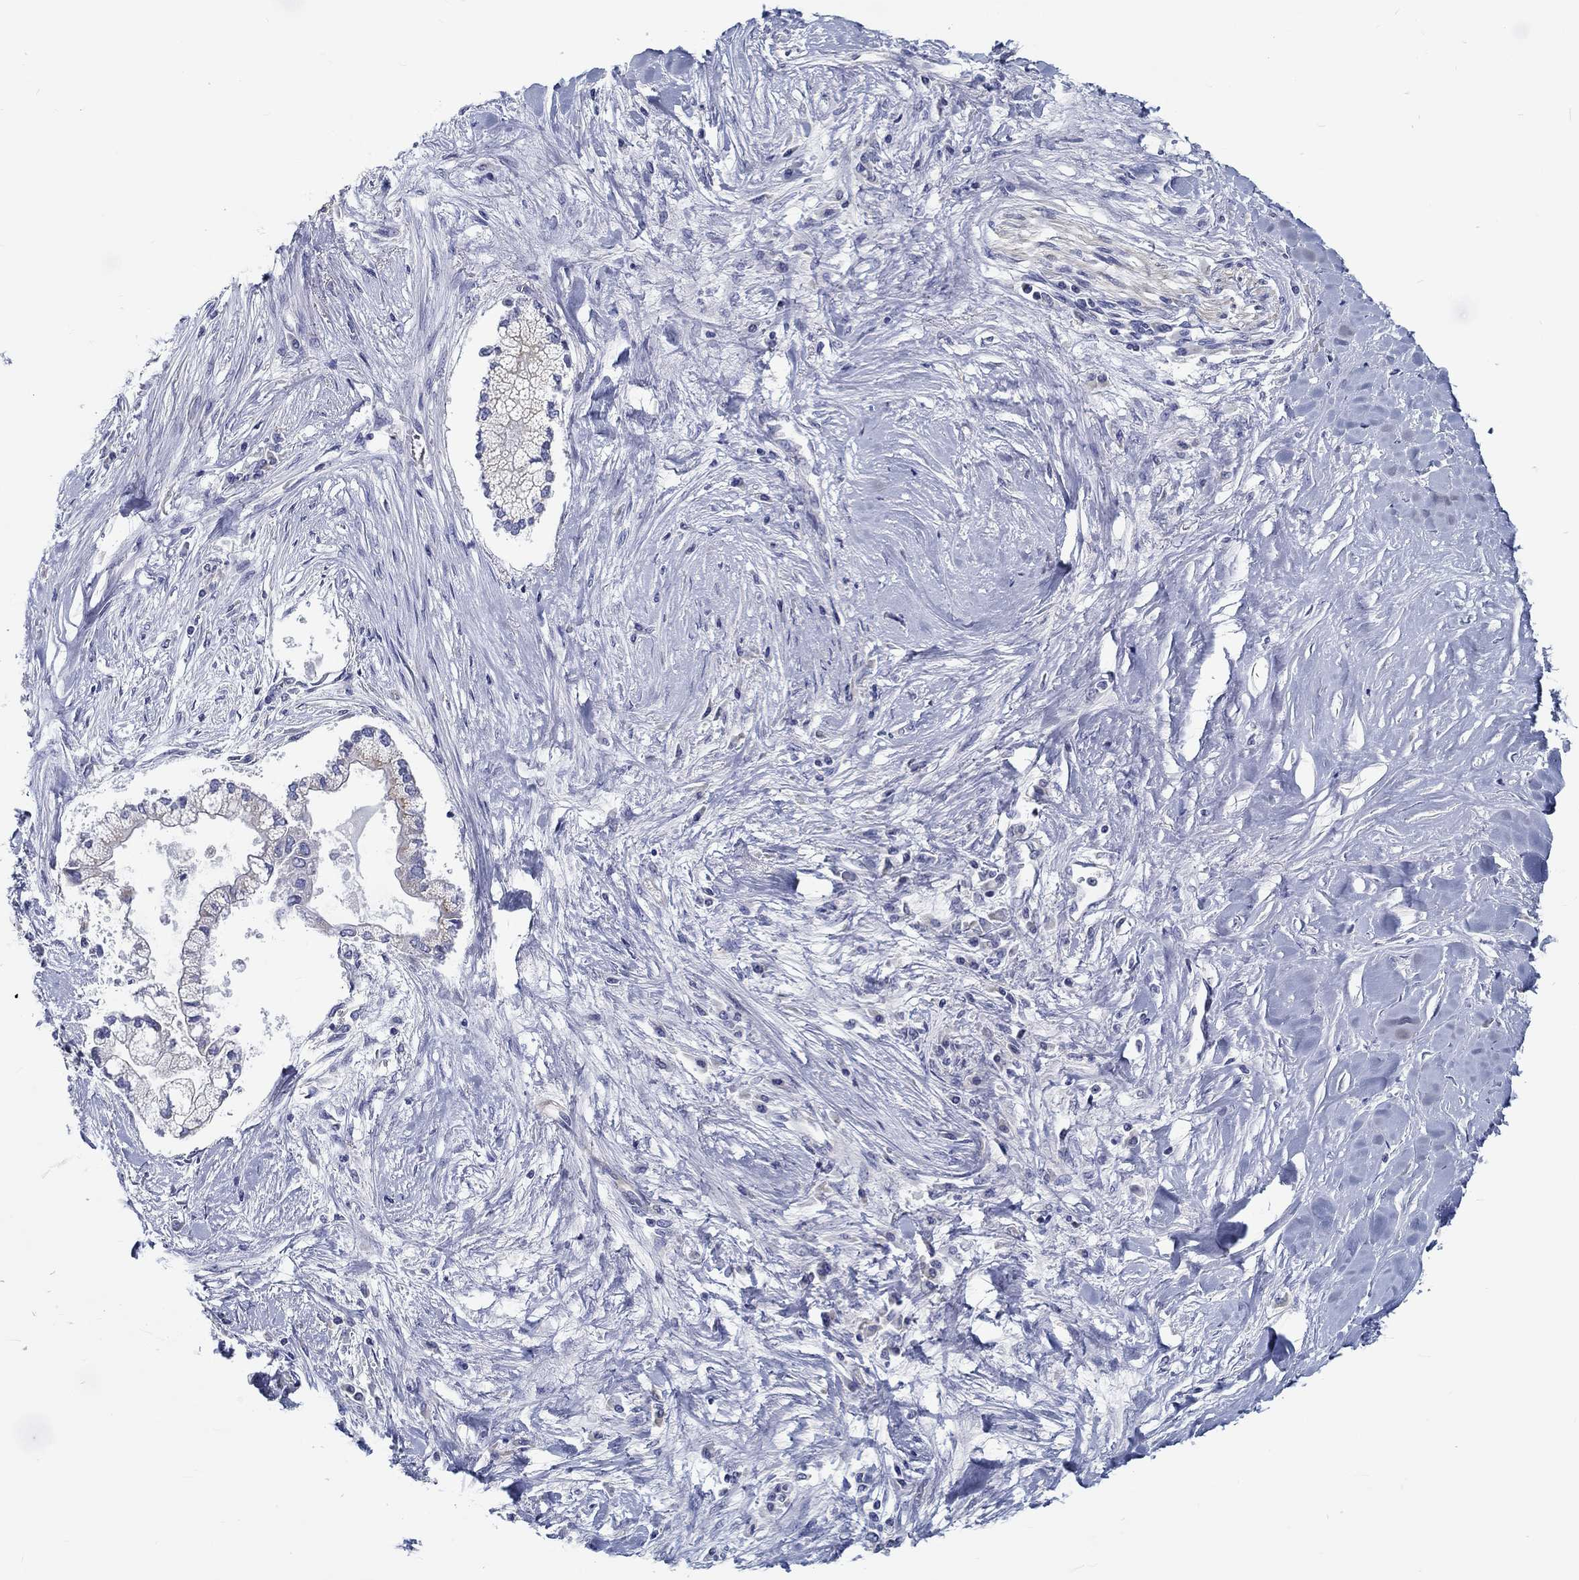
{"staining": {"intensity": "negative", "quantity": "none", "location": "none"}, "tissue": "liver cancer", "cell_type": "Tumor cells", "image_type": "cancer", "snomed": [{"axis": "morphology", "description": "Cholangiocarcinoma"}, {"axis": "topography", "description": "Liver"}], "caption": "Photomicrograph shows no significant protein expression in tumor cells of cholangiocarcinoma (liver).", "gene": "MYBPC1", "patient": {"sex": "male", "age": 50}}